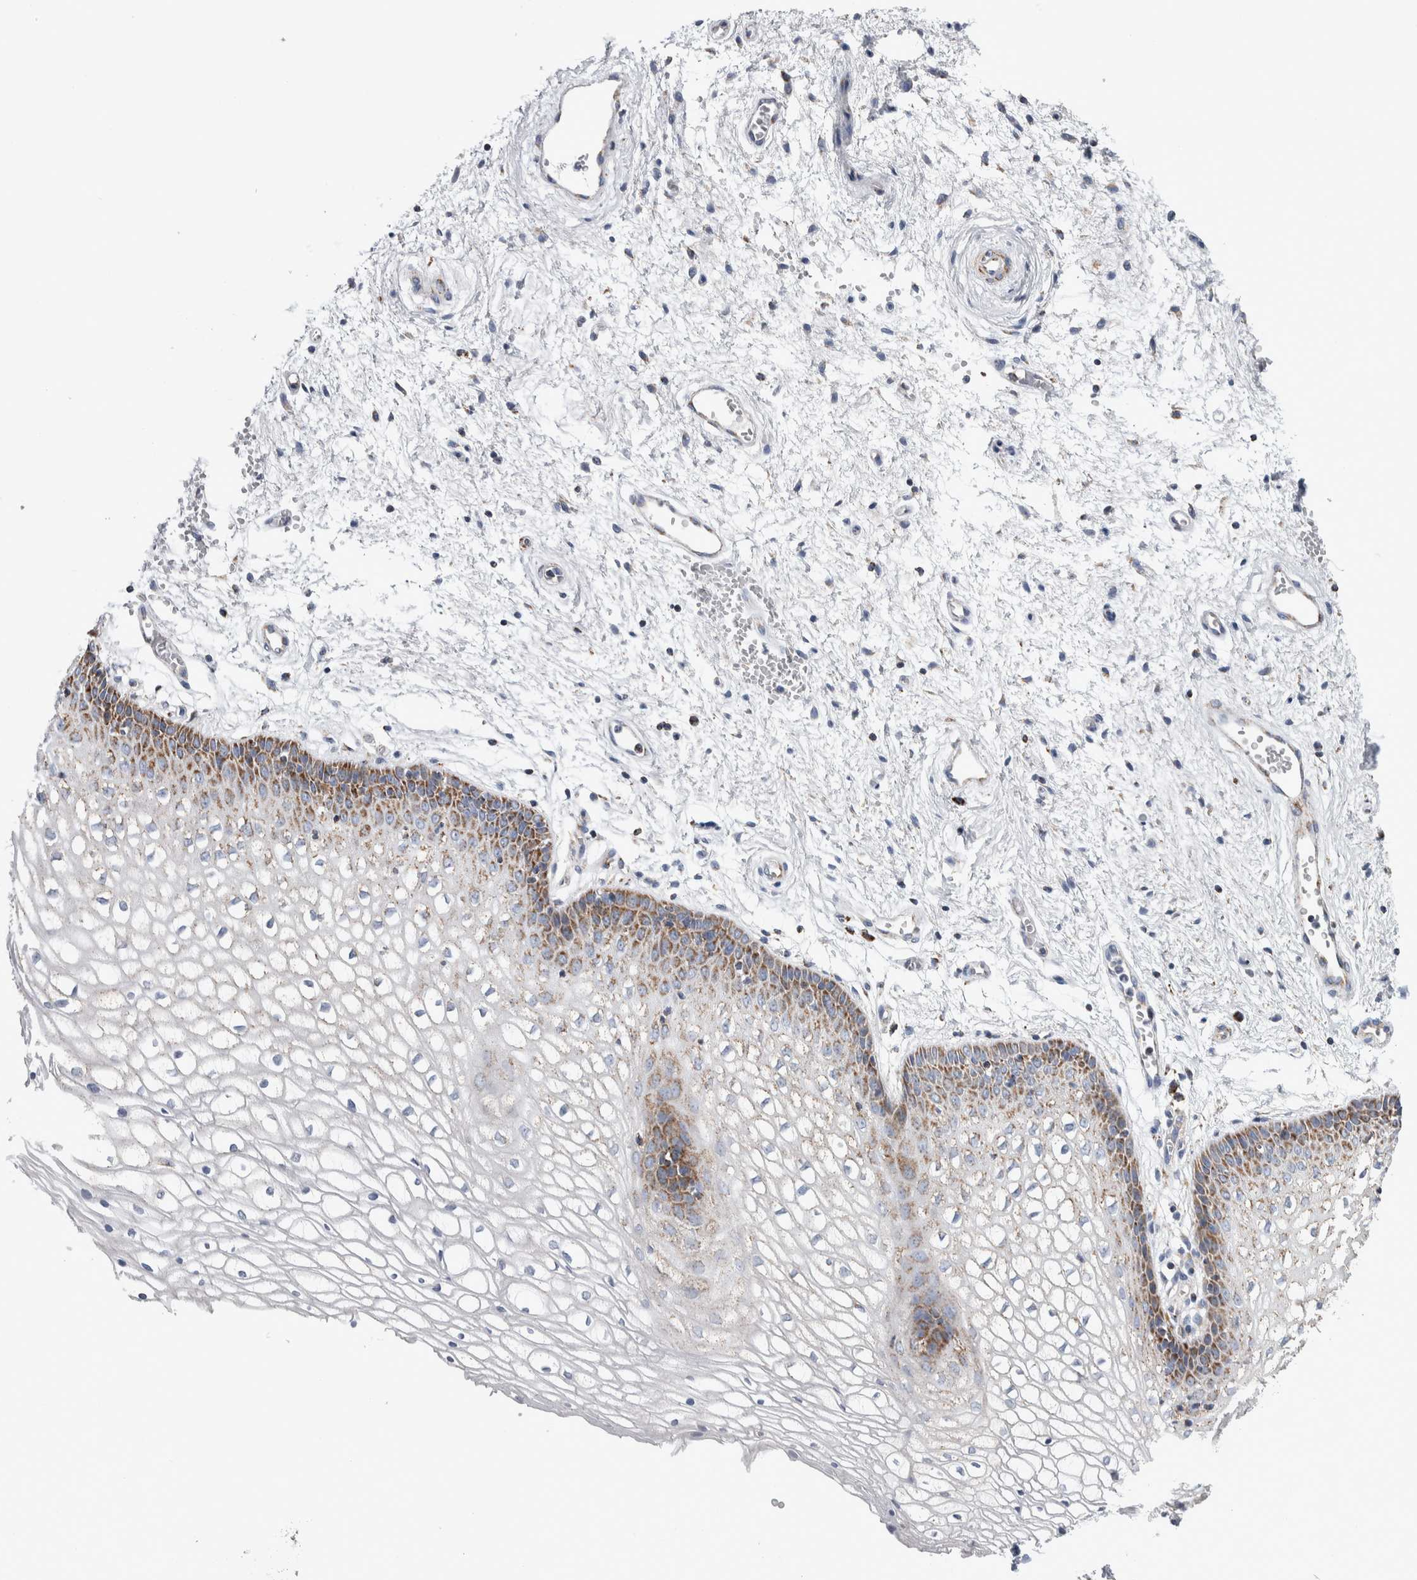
{"staining": {"intensity": "moderate", "quantity": "<25%", "location": "cytoplasmic/membranous"}, "tissue": "vagina", "cell_type": "Squamous epithelial cells", "image_type": "normal", "snomed": [{"axis": "morphology", "description": "Normal tissue, NOS"}, {"axis": "topography", "description": "Vagina"}], "caption": "Squamous epithelial cells reveal low levels of moderate cytoplasmic/membranous expression in approximately <25% of cells in benign human vagina. The staining was performed using DAB, with brown indicating positive protein expression. Nuclei are stained blue with hematoxylin.", "gene": "ETFA", "patient": {"sex": "female", "age": 34}}